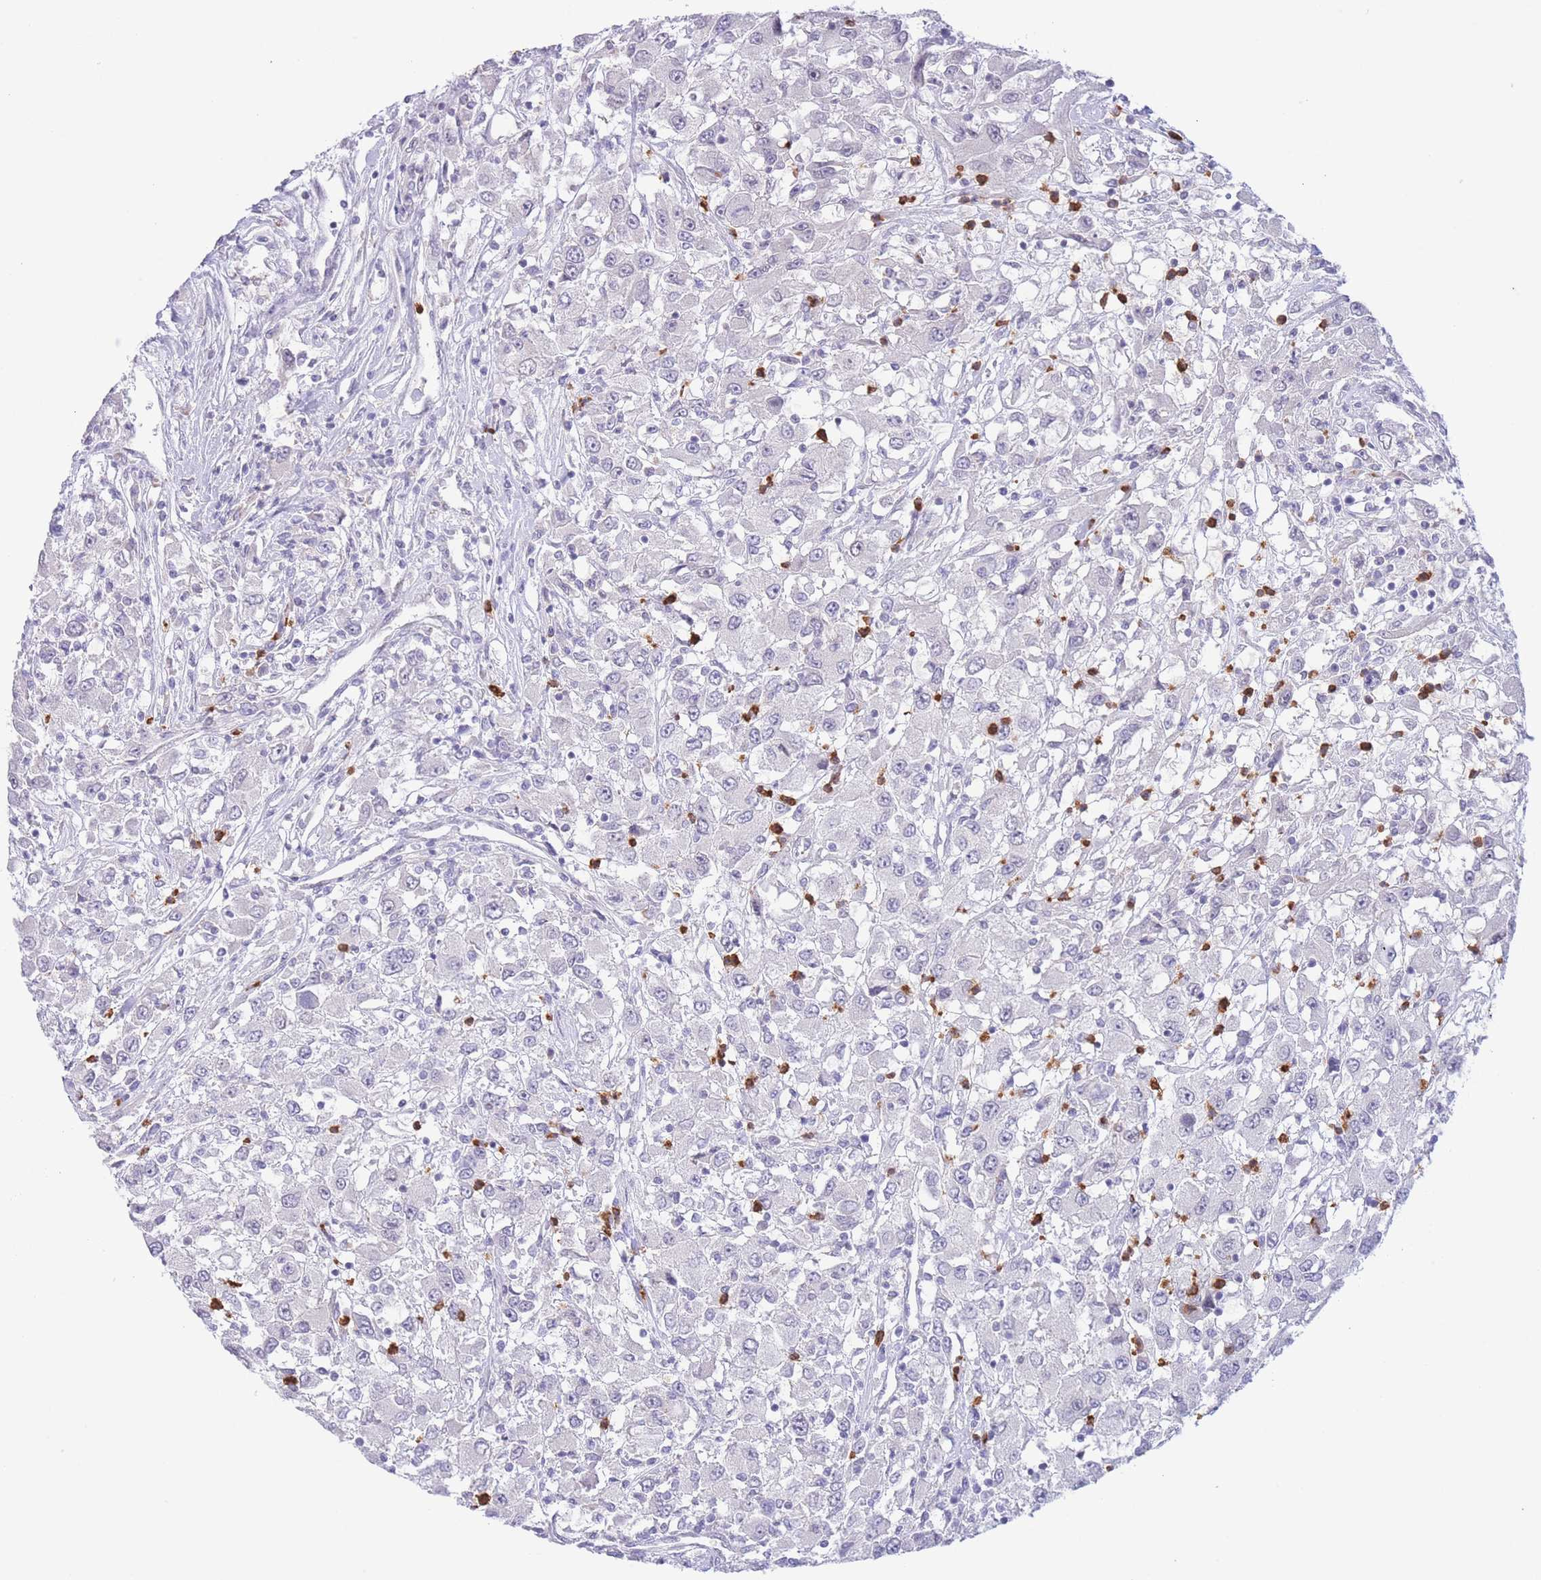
{"staining": {"intensity": "negative", "quantity": "none", "location": "none"}, "tissue": "renal cancer", "cell_type": "Tumor cells", "image_type": "cancer", "snomed": [{"axis": "morphology", "description": "Adenocarcinoma, NOS"}, {"axis": "topography", "description": "Kidney"}], "caption": "An IHC photomicrograph of renal cancer (adenocarcinoma) is shown. There is no staining in tumor cells of renal cancer (adenocarcinoma).", "gene": "LCLAT1", "patient": {"sex": "female", "age": 67}}